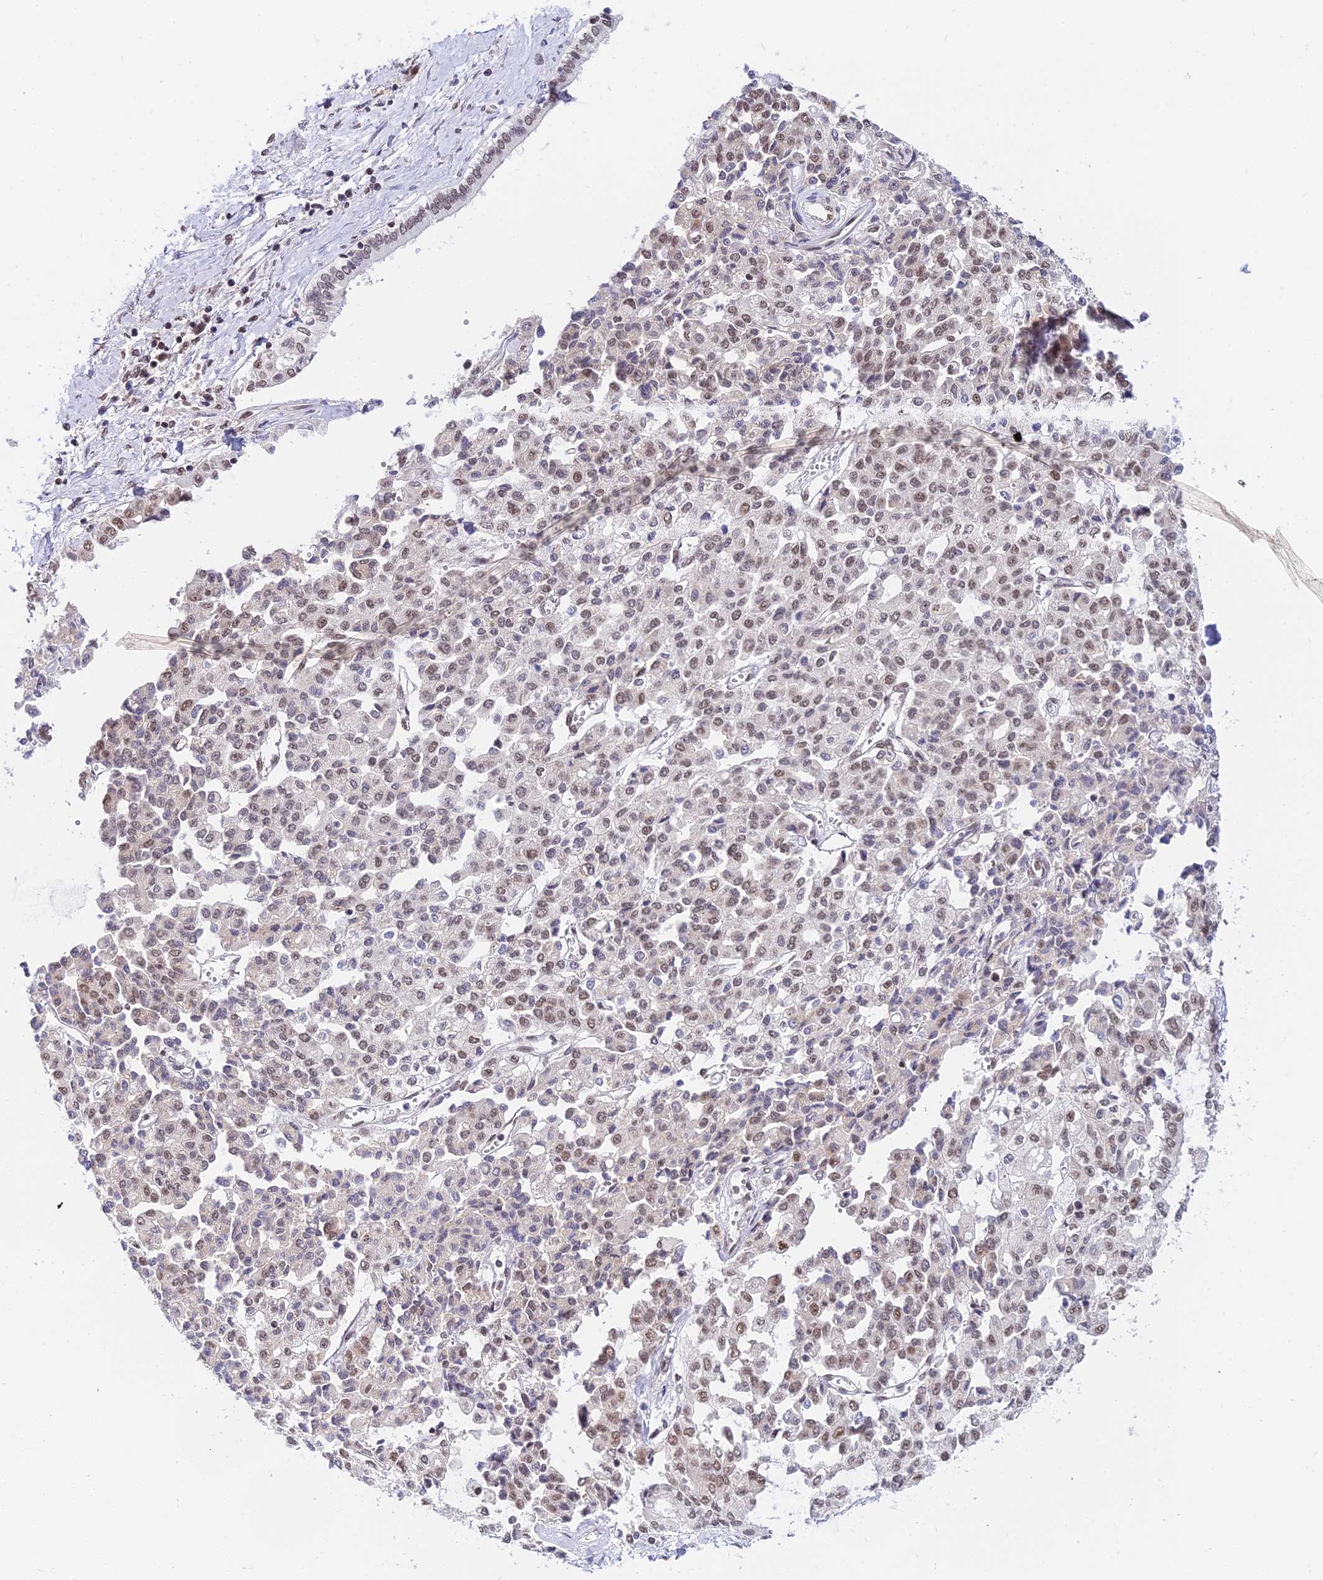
{"staining": {"intensity": "moderate", "quantity": ">75%", "location": "nuclear"}, "tissue": "liver cancer", "cell_type": "Tumor cells", "image_type": "cancer", "snomed": [{"axis": "morphology", "description": "Cholangiocarcinoma"}, {"axis": "topography", "description": "Liver"}], "caption": "The immunohistochemical stain labels moderate nuclear expression in tumor cells of cholangiocarcinoma (liver) tissue.", "gene": "EXOSC3", "patient": {"sex": "female", "age": 77}}